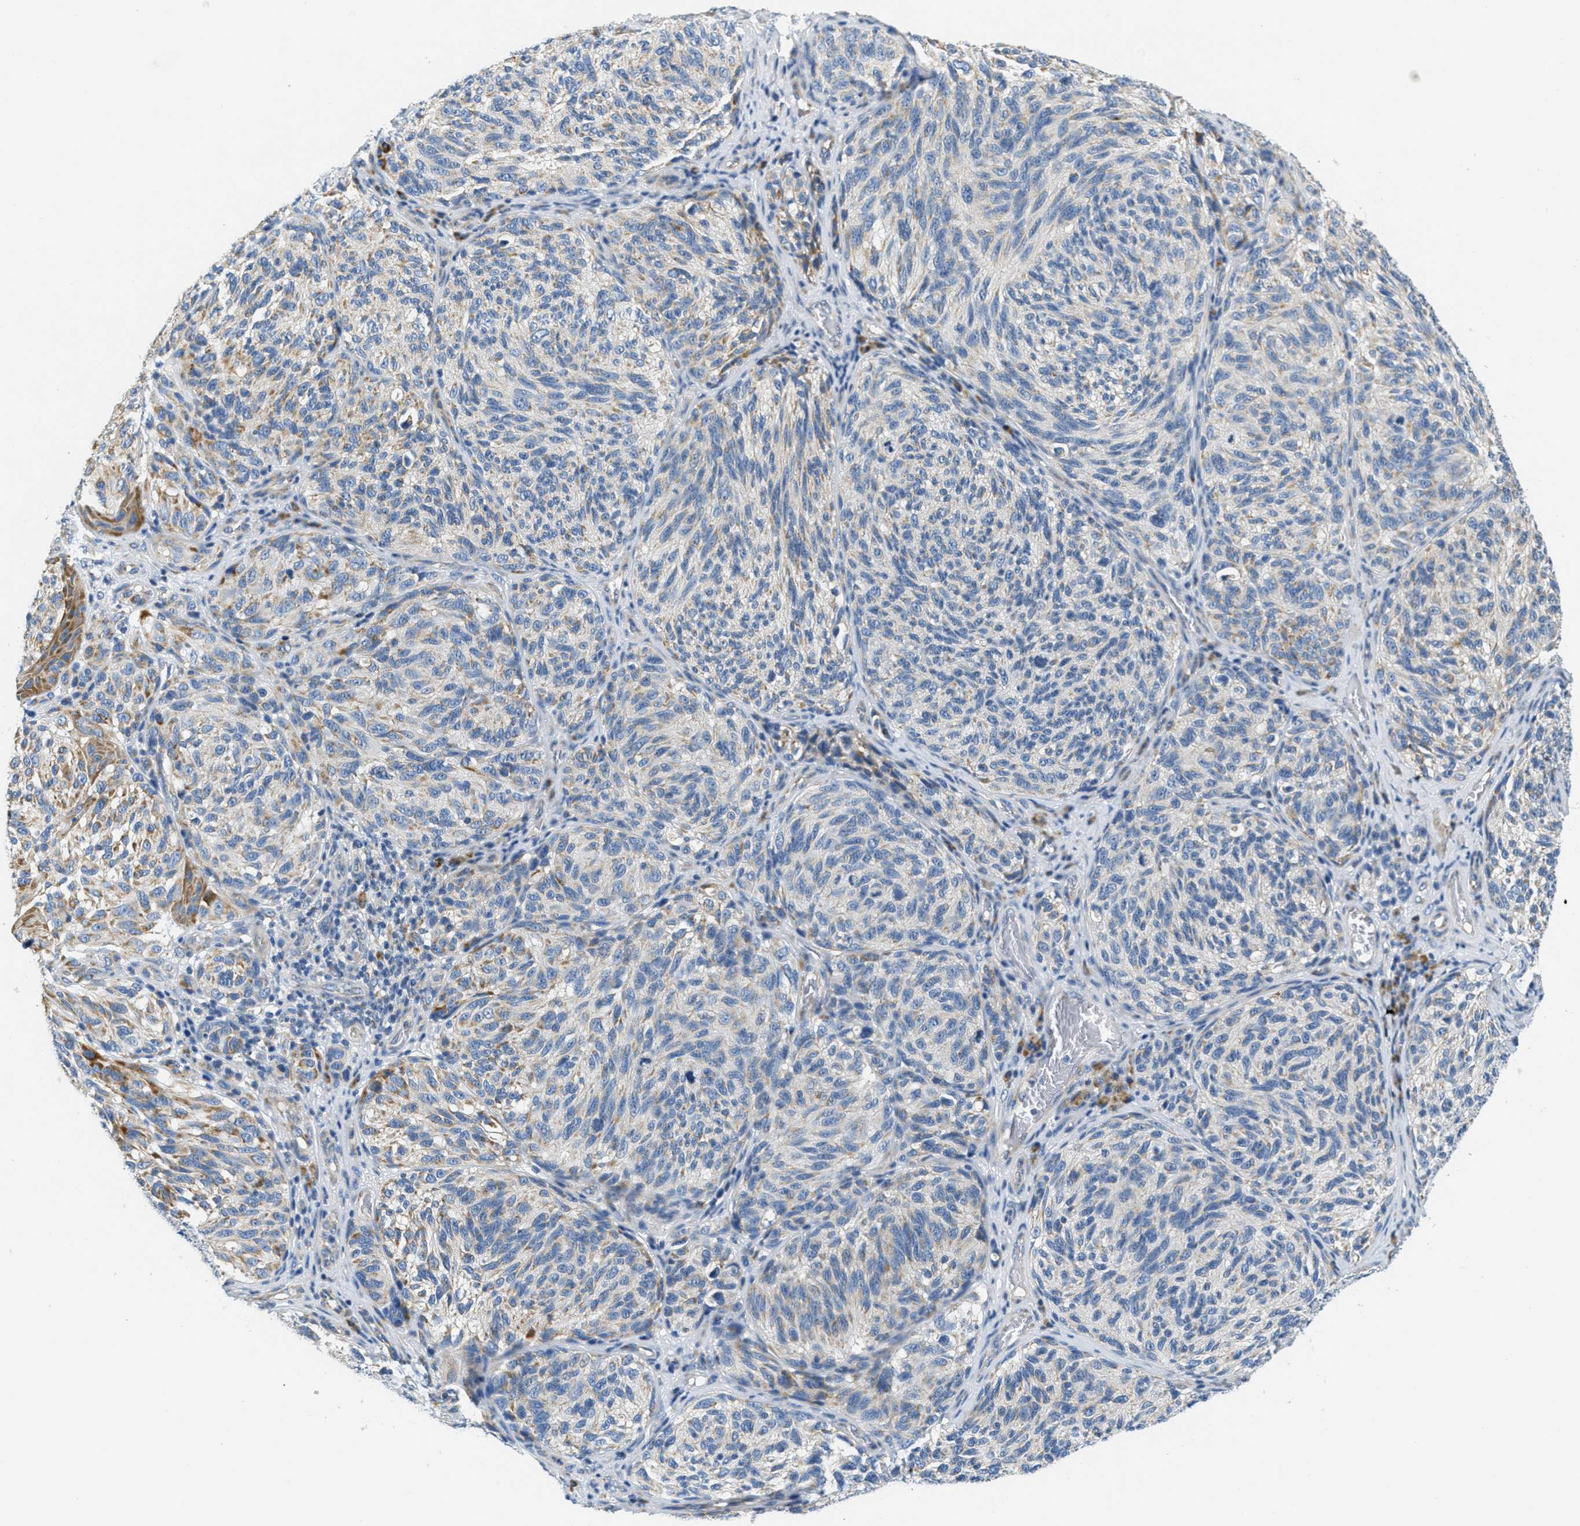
{"staining": {"intensity": "moderate", "quantity": "<25%", "location": "cytoplasmic/membranous"}, "tissue": "melanoma", "cell_type": "Tumor cells", "image_type": "cancer", "snomed": [{"axis": "morphology", "description": "Malignant melanoma, NOS"}, {"axis": "topography", "description": "Skin"}], "caption": "This is an image of IHC staining of melanoma, which shows moderate staining in the cytoplasmic/membranous of tumor cells.", "gene": "CA4", "patient": {"sex": "female", "age": 73}}